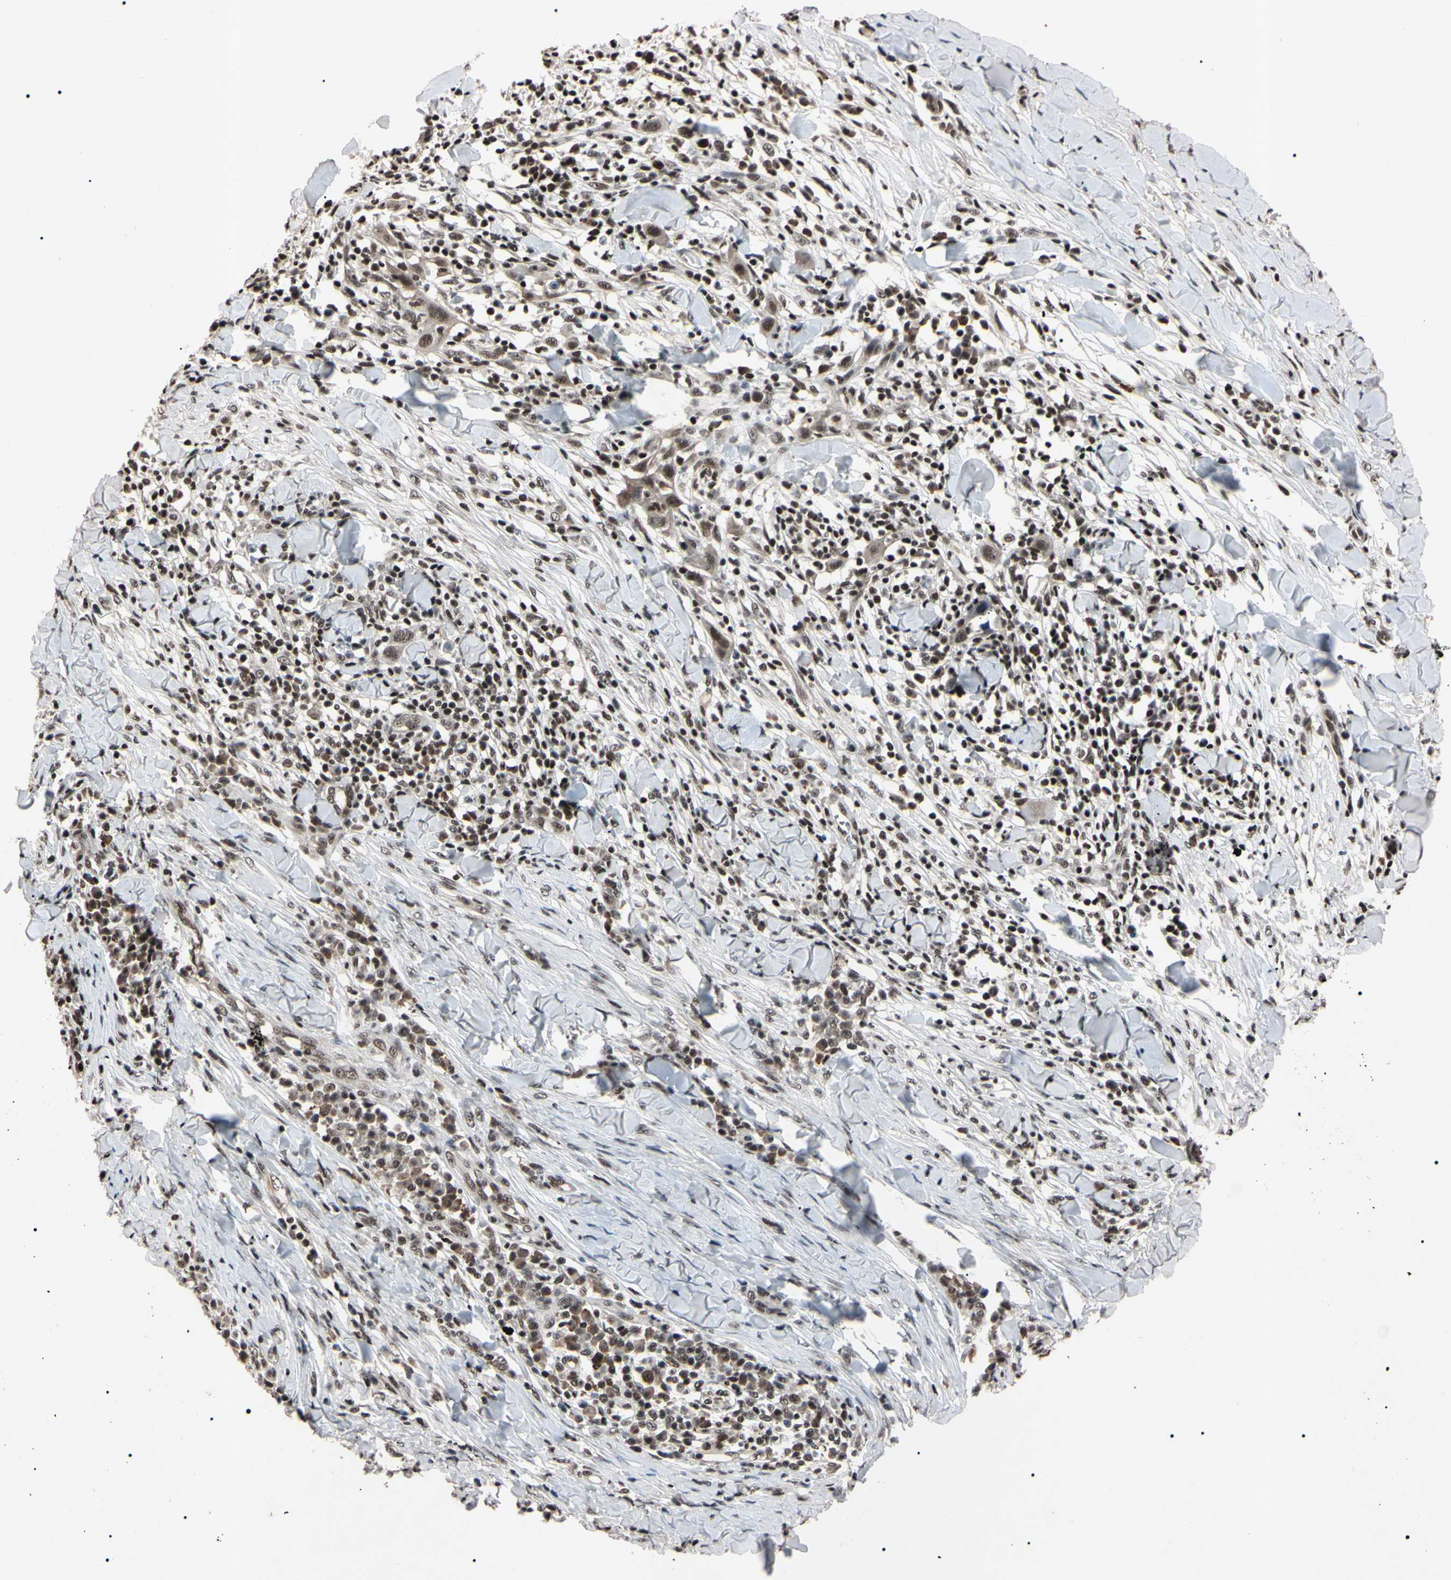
{"staining": {"intensity": "moderate", "quantity": "25%-75%", "location": "nuclear"}, "tissue": "skin cancer", "cell_type": "Tumor cells", "image_type": "cancer", "snomed": [{"axis": "morphology", "description": "Squamous cell carcinoma, NOS"}, {"axis": "topography", "description": "Skin"}], "caption": "Immunohistochemistry (IHC) (DAB (3,3'-diaminobenzidine)) staining of skin cancer (squamous cell carcinoma) reveals moderate nuclear protein expression in approximately 25%-75% of tumor cells. The staining was performed using DAB, with brown indicating positive protein expression. Nuclei are stained blue with hematoxylin.", "gene": "YY1", "patient": {"sex": "male", "age": 24}}